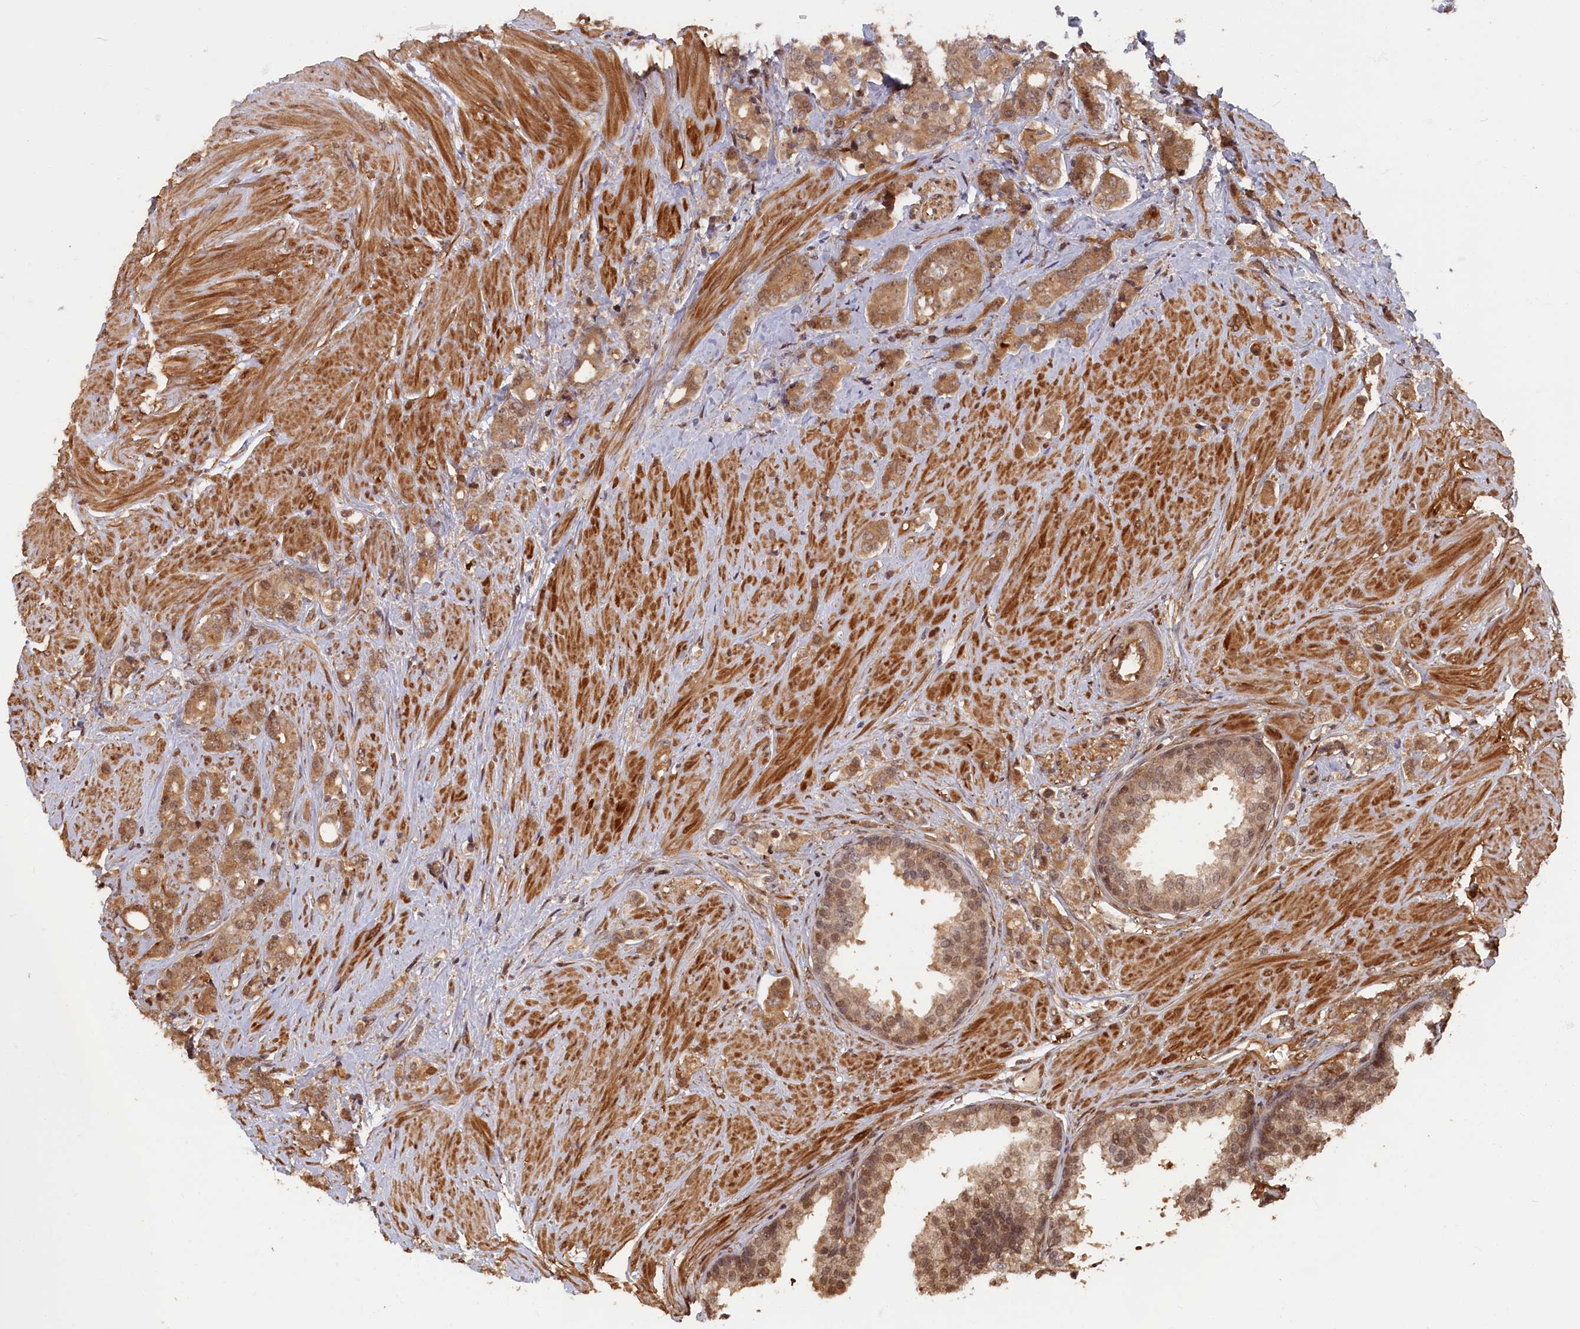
{"staining": {"intensity": "moderate", "quantity": ">75%", "location": "cytoplasmic/membranous,nuclear"}, "tissue": "prostate cancer", "cell_type": "Tumor cells", "image_type": "cancer", "snomed": [{"axis": "morphology", "description": "Adenocarcinoma, High grade"}, {"axis": "topography", "description": "Prostate"}], "caption": "Immunohistochemistry of prostate high-grade adenocarcinoma exhibits medium levels of moderate cytoplasmic/membranous and nuclear expression in approximately >75% of tumor cells.", "gene": "HIF3A", "patient": {"sex": "male", "age": 62}}